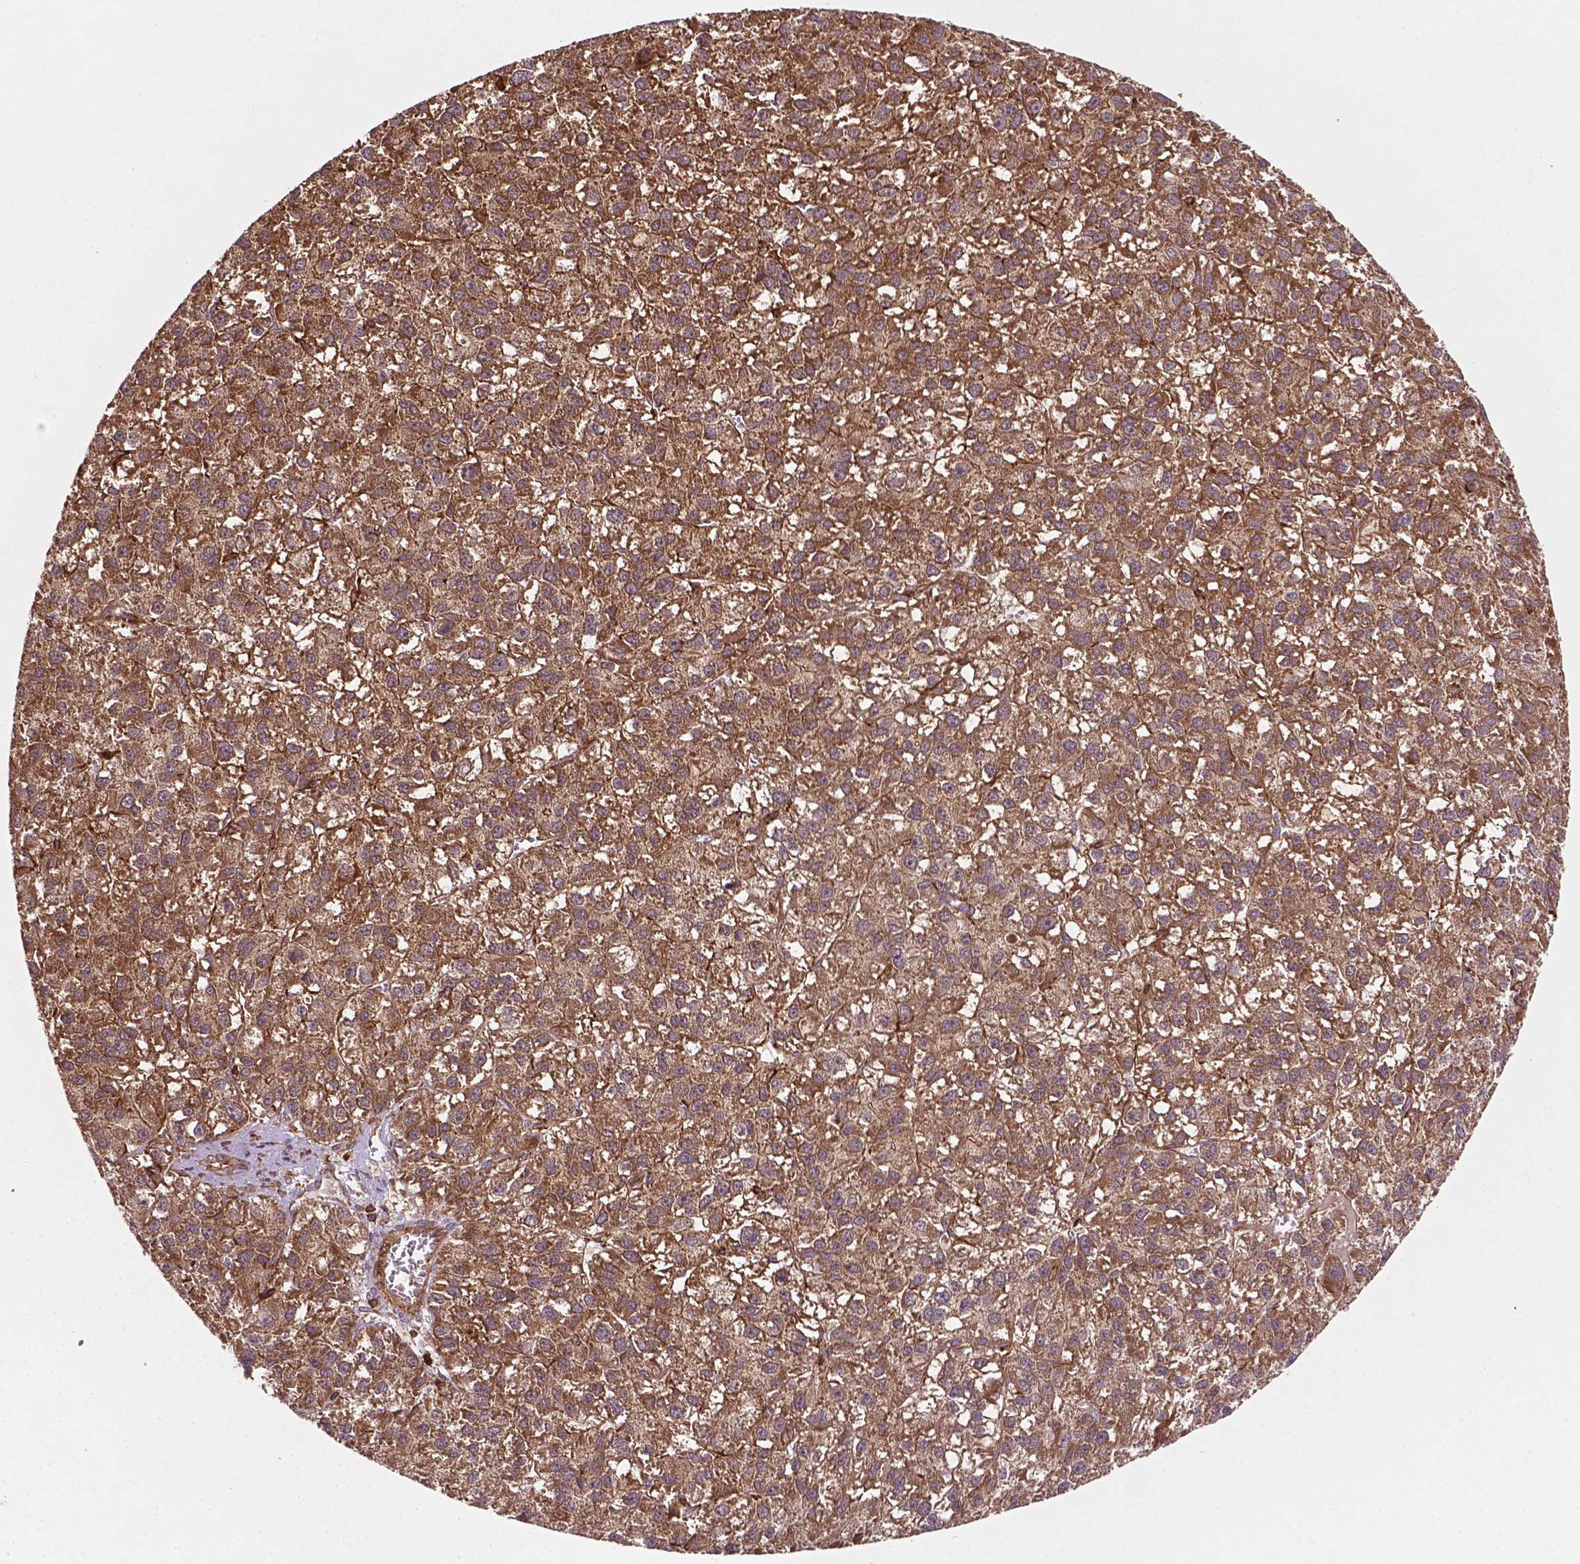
{"staining": {"intensity": "moderate", "quantity": ">75%", "location": "cytoplasmic/membranous"}, "tissue": "liver cancer", "cell_type": "Tumor cells", "image_type": "cancer", "snomed": [{"axis": "morphology", "description": "Carcinoma, Hepatocellular, NOS"}, {"axis": "topography", "description": "Liver"}], "caption": "Liver cancer (hepatocellular carcinoma) stained with DAB IHC reveals medium levels of moderate cytoplasmic/membranous staining in approximately >75% of tumor cells.", "gene": "ZMYND19", "patient": {"sex": "female", "age": 70}}